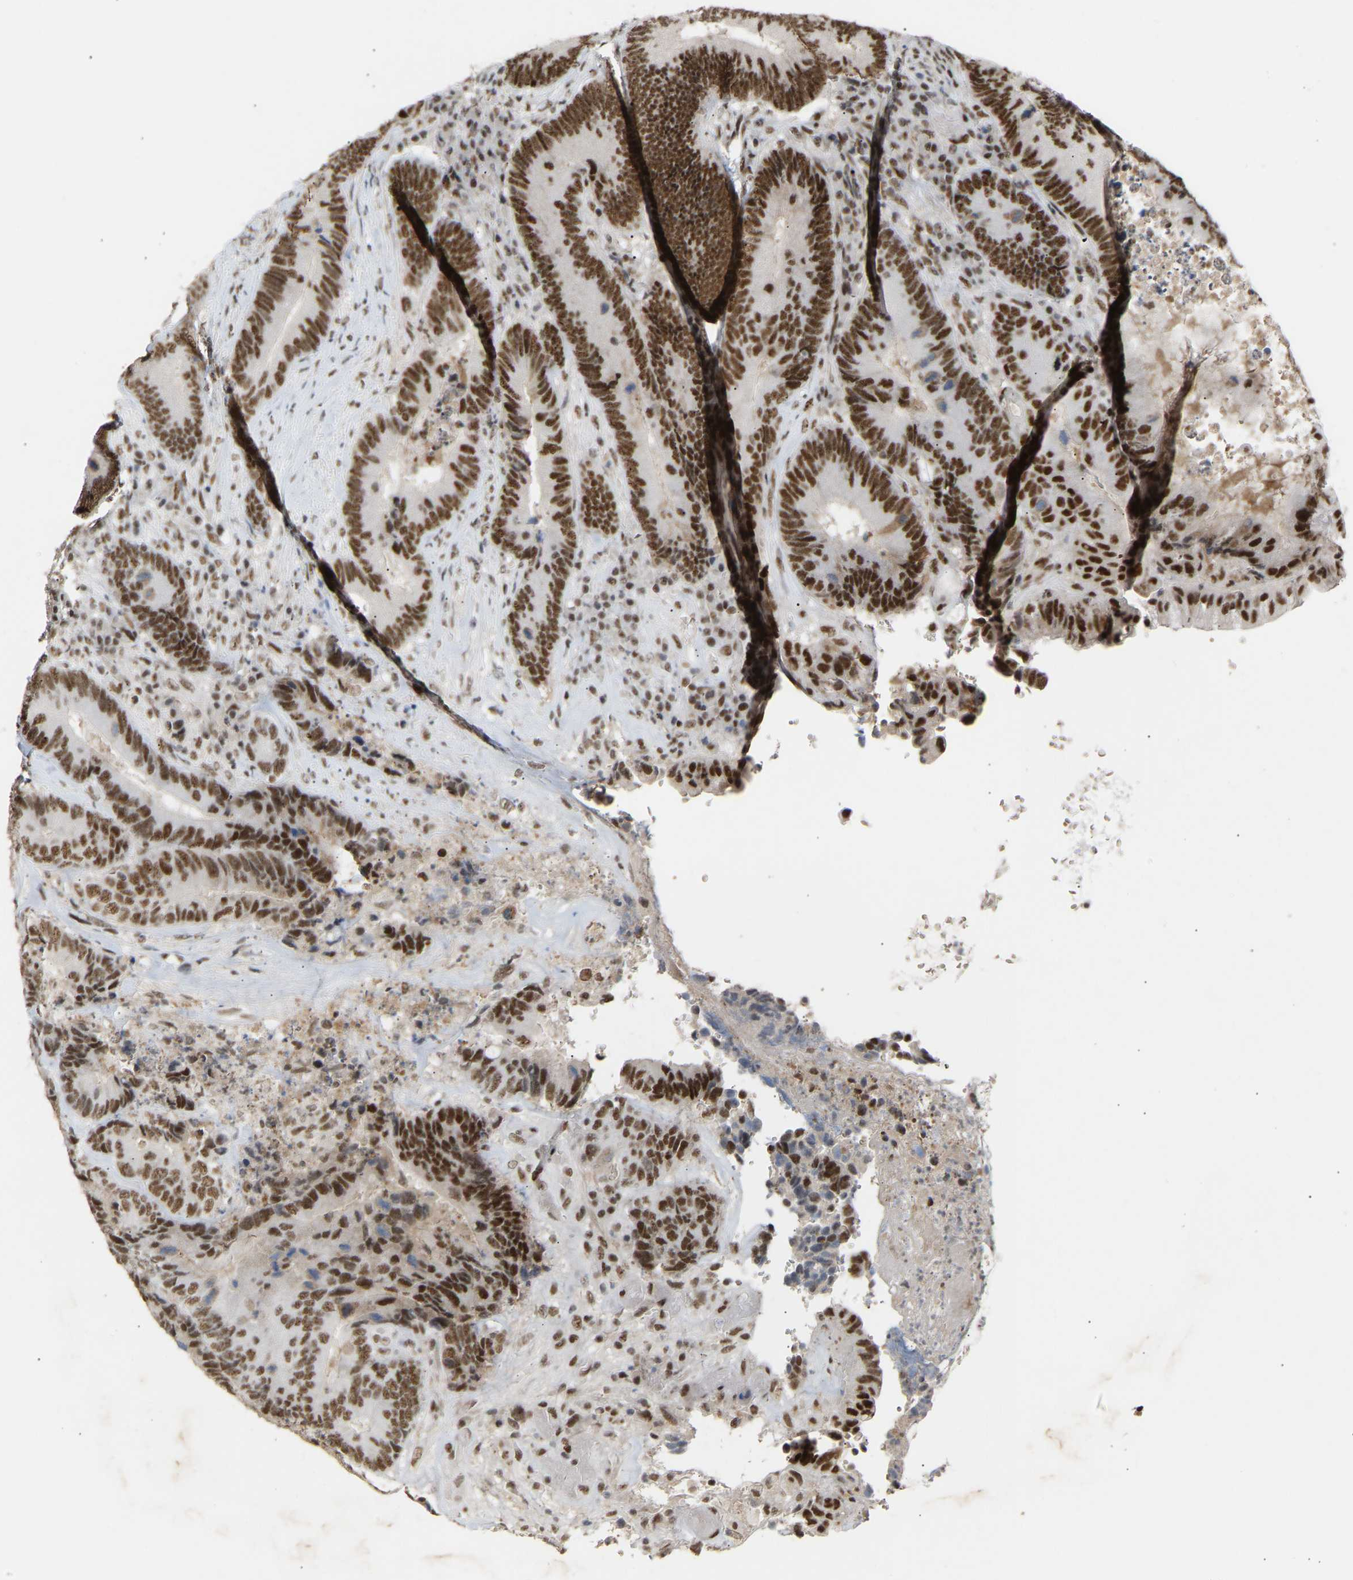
{"staining": {"intensity": "strong", "quantity": ">75%", "location": "nuclear"}, "tissue": "colorectal cancer", "cell_type": "Tumor cells", "image_type": "cancer", "snomed": [{"axis": "morphology", "description": "Adenocarcinoma, NOS"}, {"axis": "topography", "description": "Rectum"}], "caption": "Human colorectal adenocarcinoma stained with a brown dye demonstrates strong nuclear positive staining in approximately >75% of tumor cells.", "gene": "NELFB", "patient": {"sex": "female", "age": 89}}